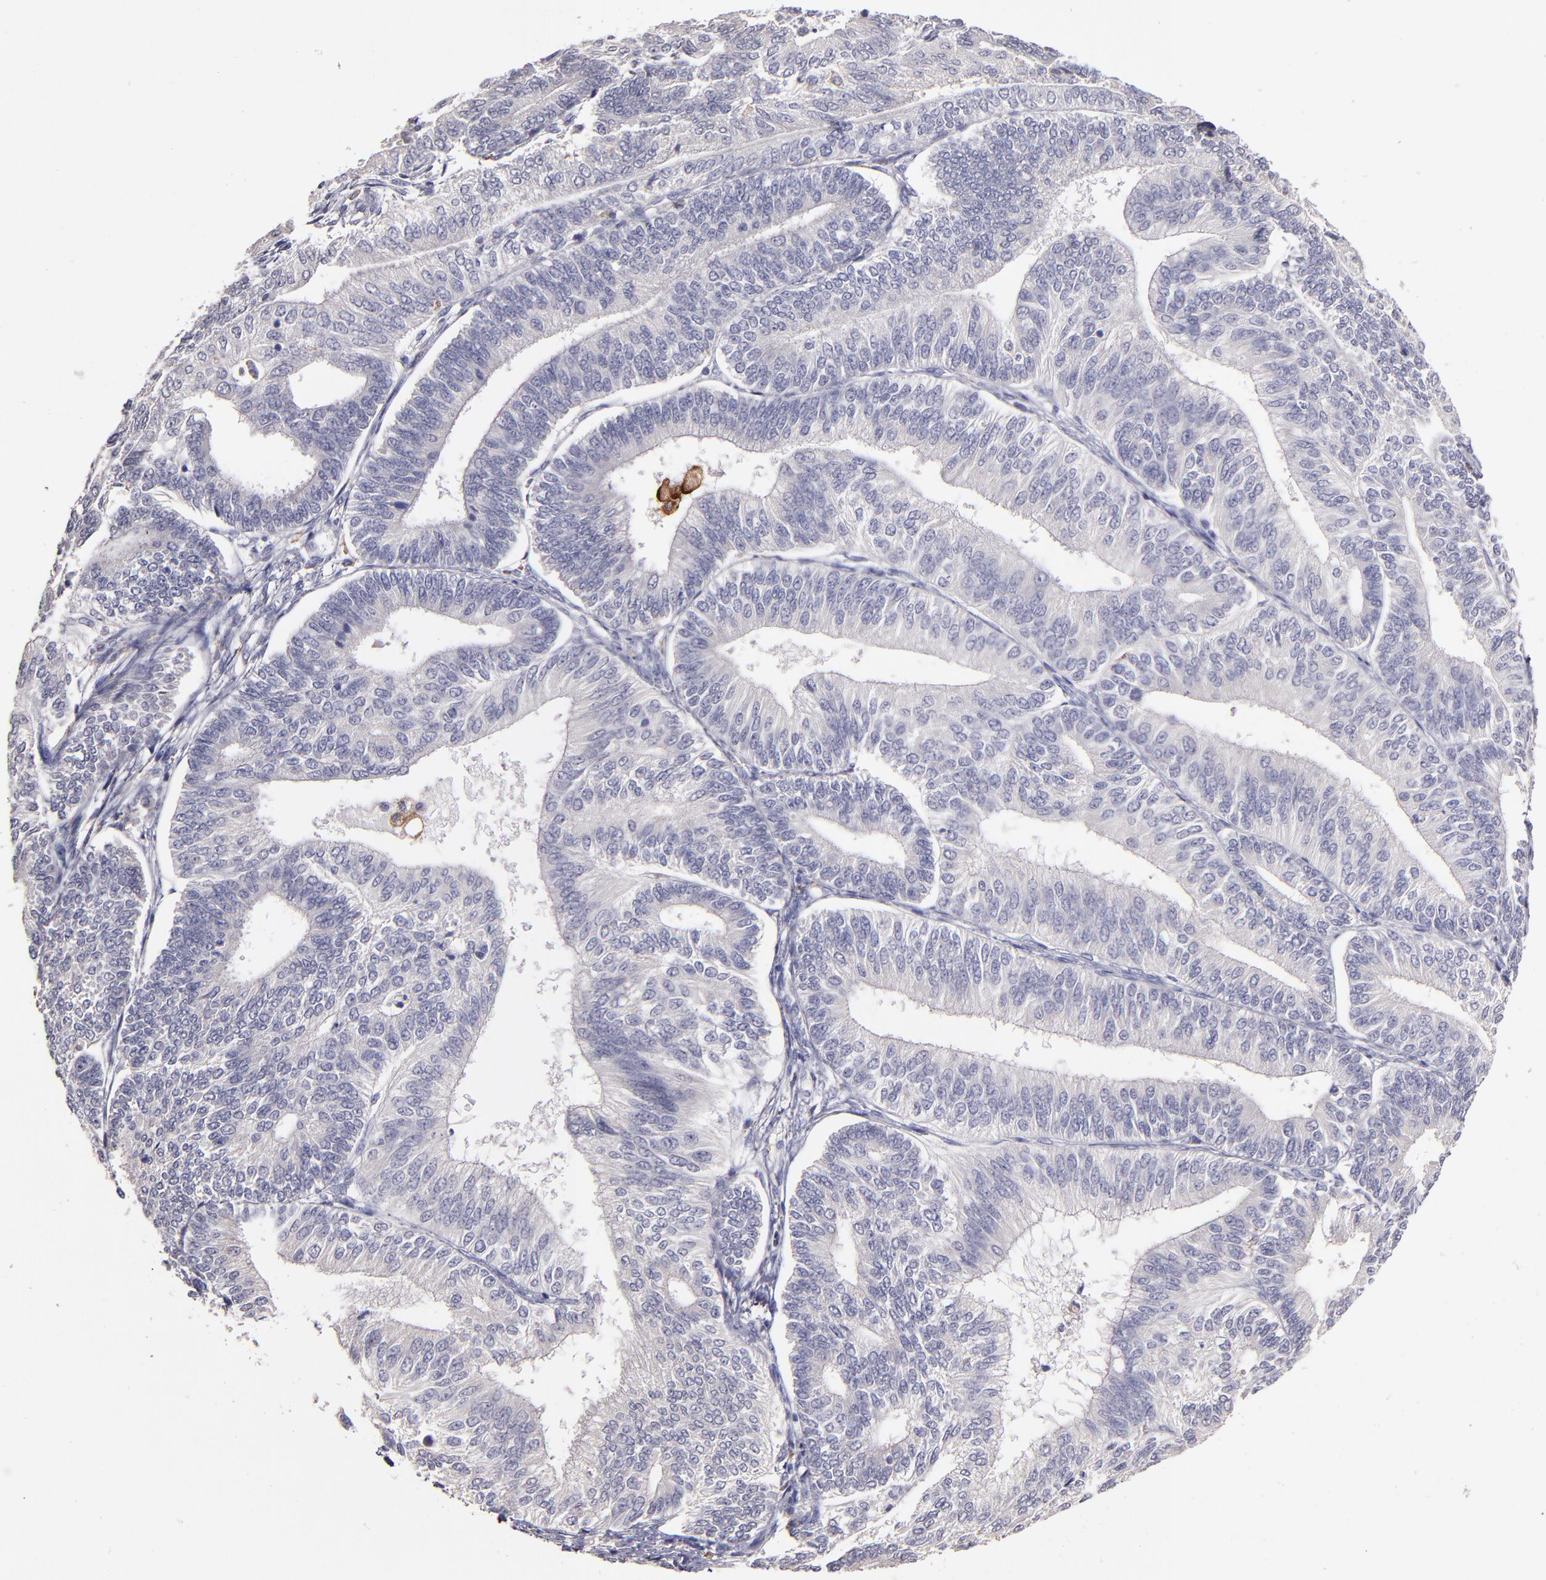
{"staining": {"intensity": "negative", "quantity": "none", "location": "none"}, "tissue": "endometrial cancer", "cell_type": "Tumor cells", "image_type": "cancer", "snomed": [{"axis": "morphology", "description": "Adenocarcinoma, NOS"}, {"axis": "topography", "description": "Endometrium"}], "caption": "Tumor cells are negative for brown protein staining in endometrial cancer (adenocarcinoma).", "gene": "GLDC", "patient": {"sex": "female", "age": 55}}